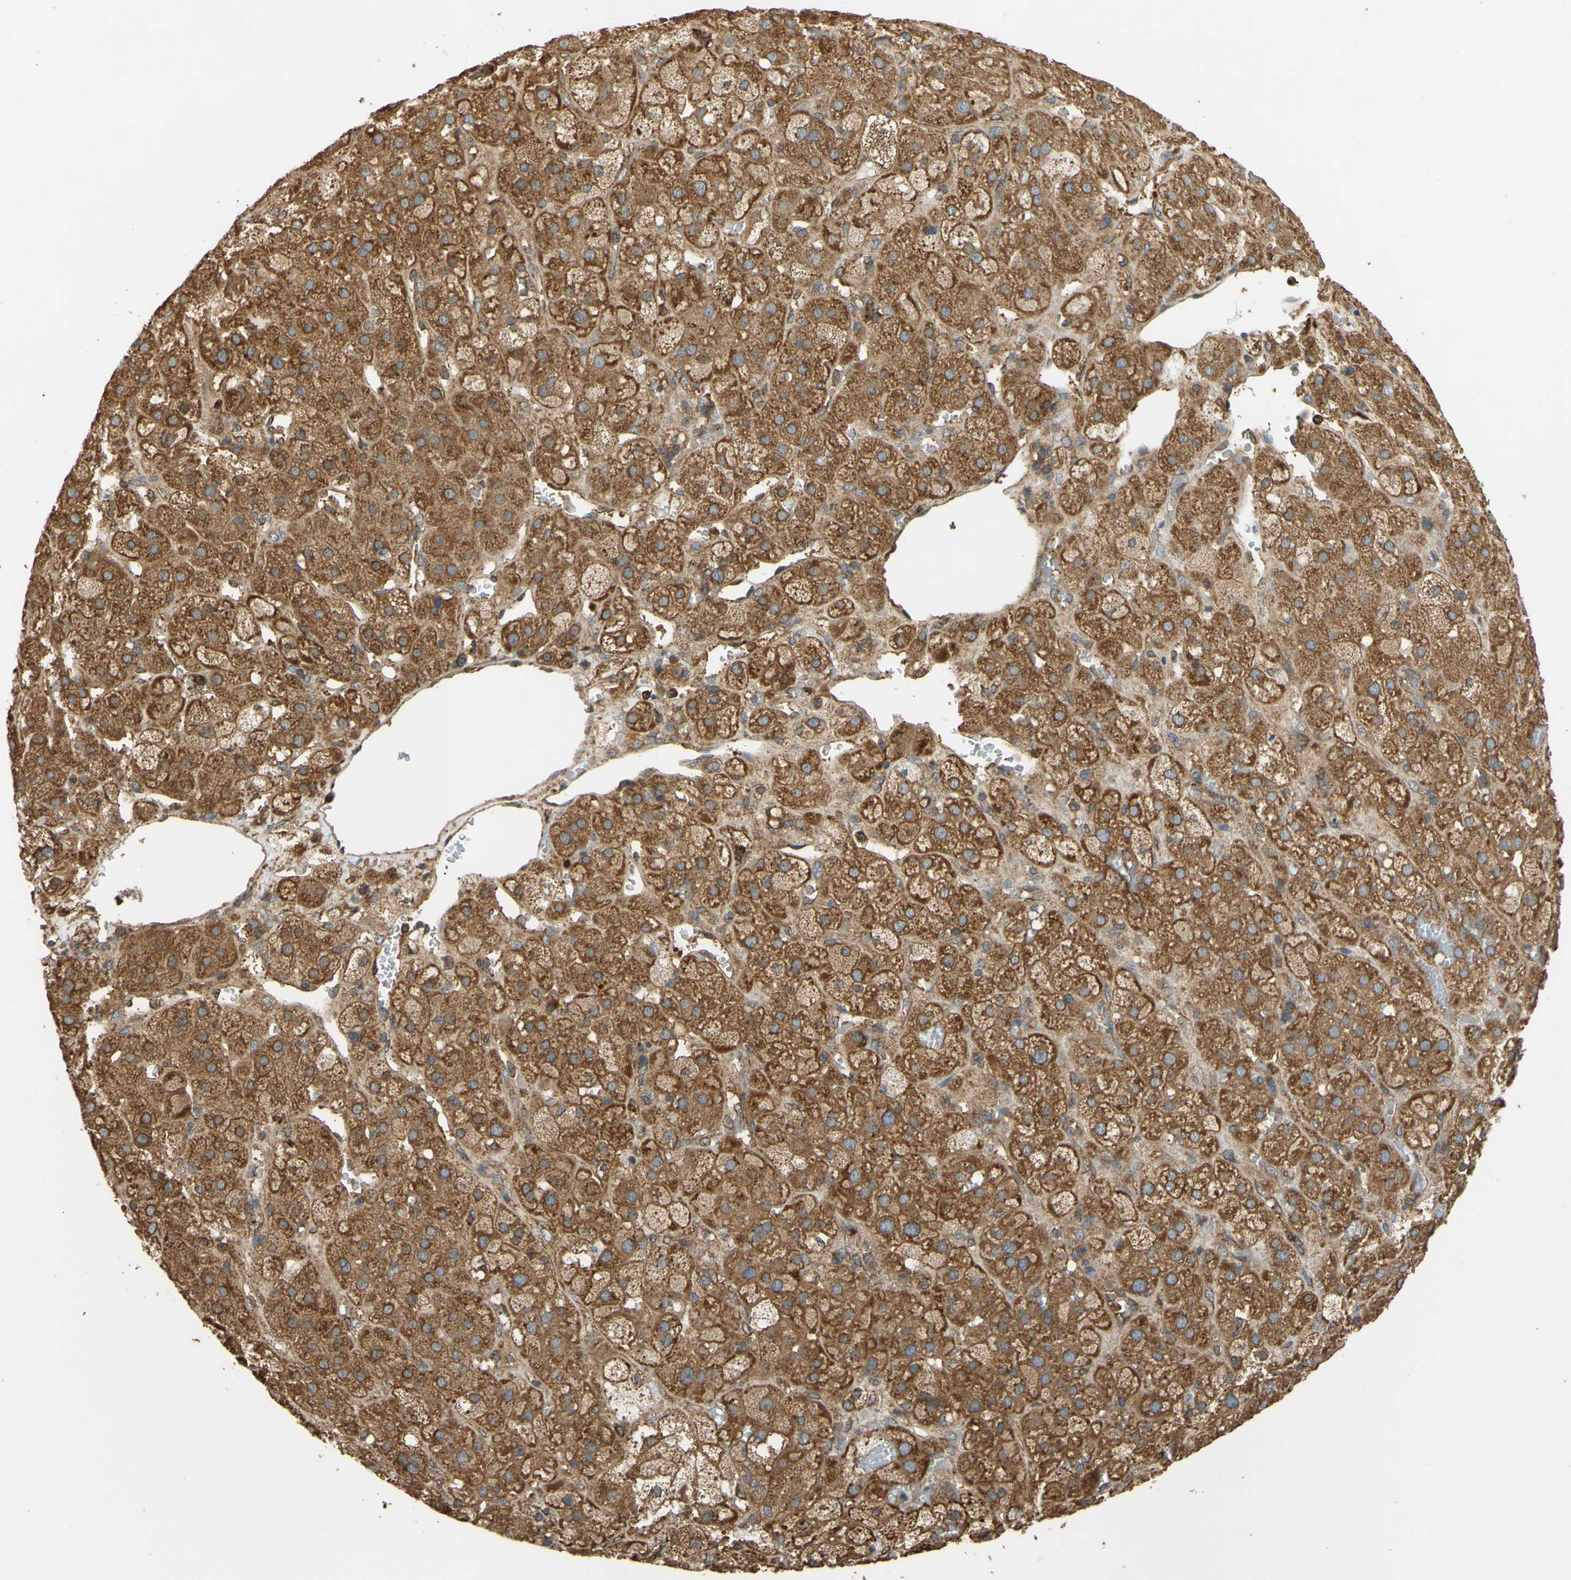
{"staining": {"intensity": "strong", "quantity": ">75%", "location": "cytoplasmic/membranous"}, "tissue": "adrenal gland", "cell_type": "Glandular cells", "image_type": "normal", "snomed": [{"axis": "morphology", "description": "Normal tissue, NOS"}, {"axis": "topography", "description": "Adrenal gland"}], "caption": "A high-resolution histopathology image shows immunohistochemistry (IHC) staining of benign adrenal gland, which displays strong cytoplasmic/membranous expression in about >75% of glandular cells.", "gene": "CTTN", "patient": {"sex": "female", "age": 47}}